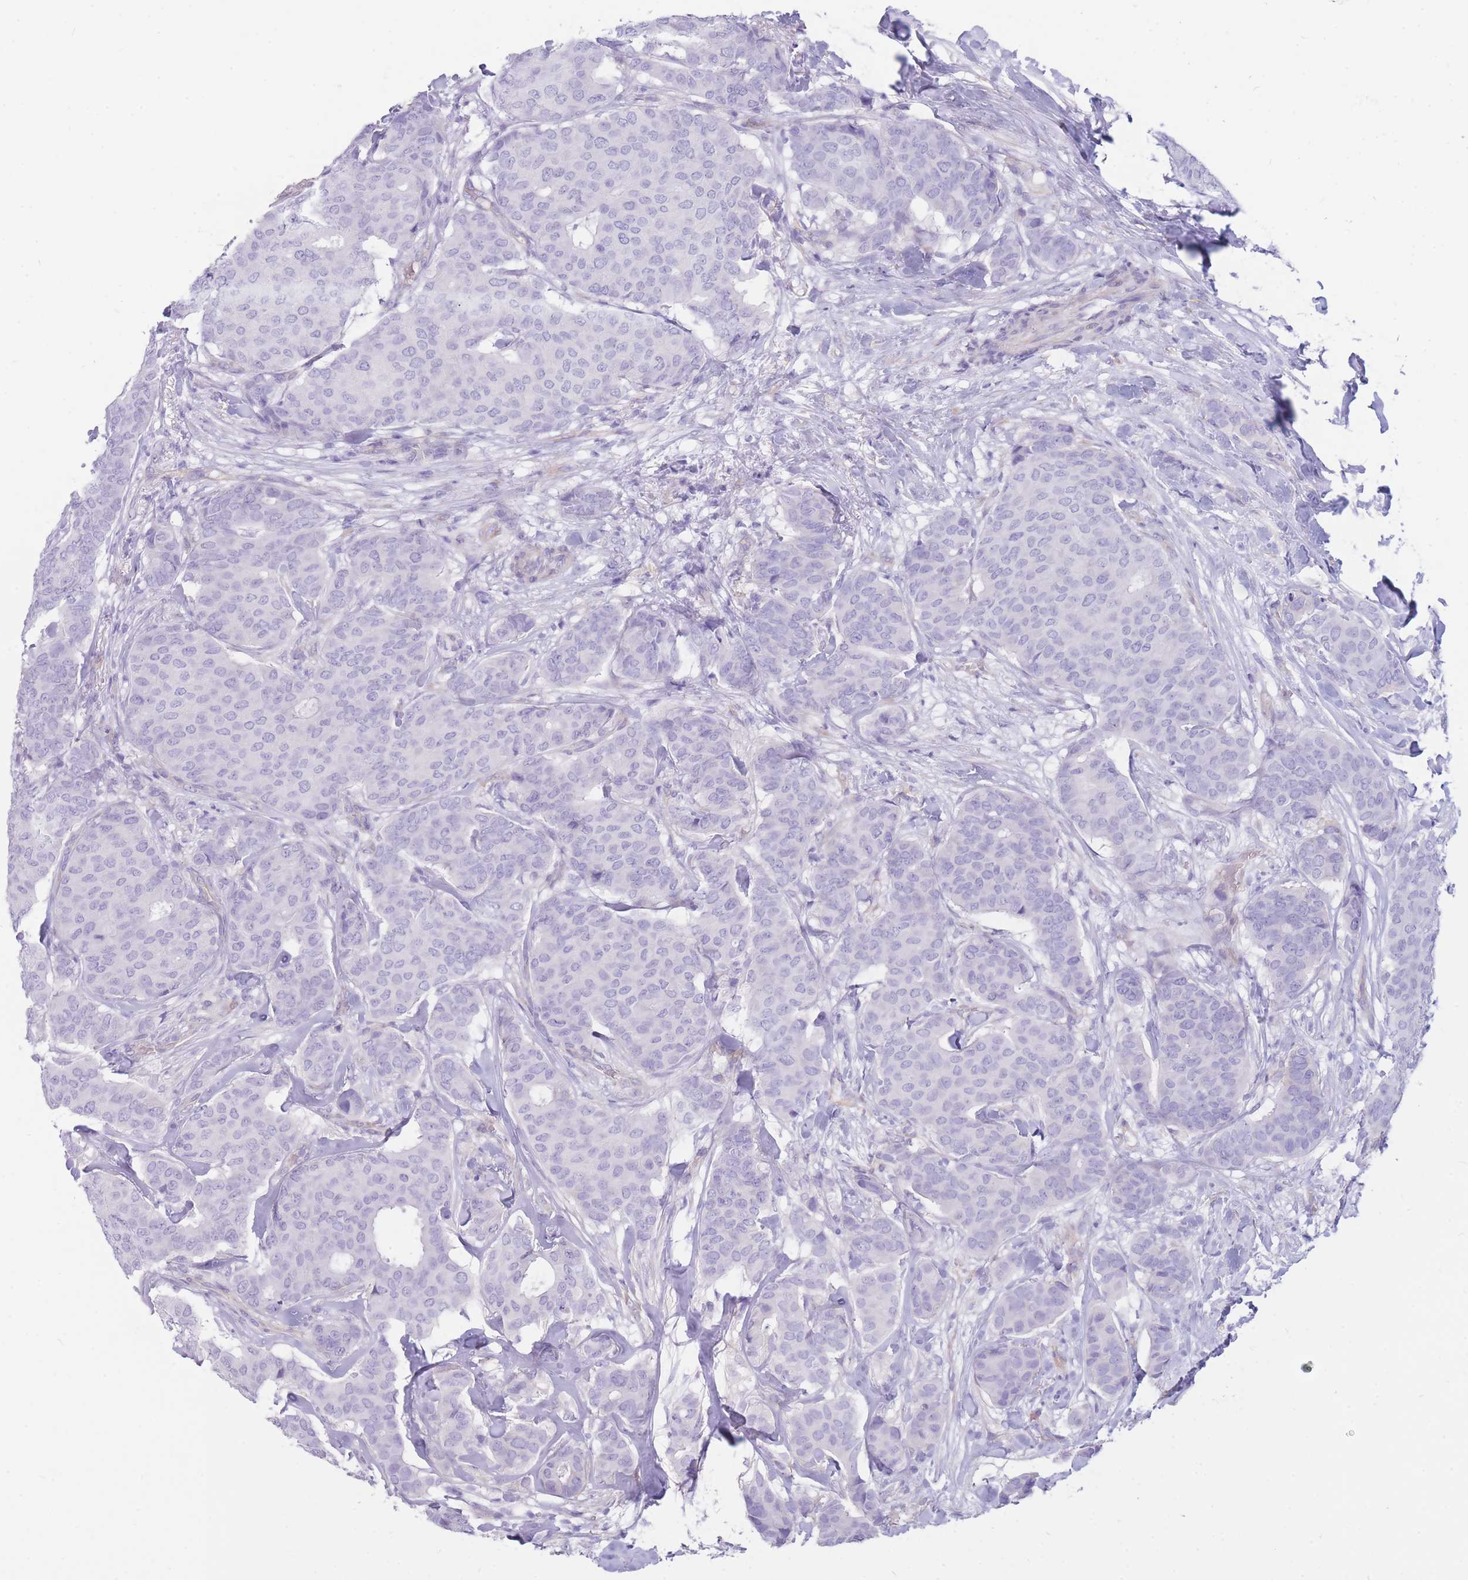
{"staining": {"intensity": "negative", "quantity": "none", "location": "none"}, "tissue": "breast cancer", "cell_type": "Tumor cells", "image_type": "cancer", "snomed": [{"axis": "morphology", "description": "Duct carcinoma"}, {"axis": "topography", "description": "Breast"}], "caption": "Tumor cells show no significant expression in breast cancer (infiltrating ductal carcinoma).", "gene": "MTSS2", "patient": {"sex": "female", "age": 75}}